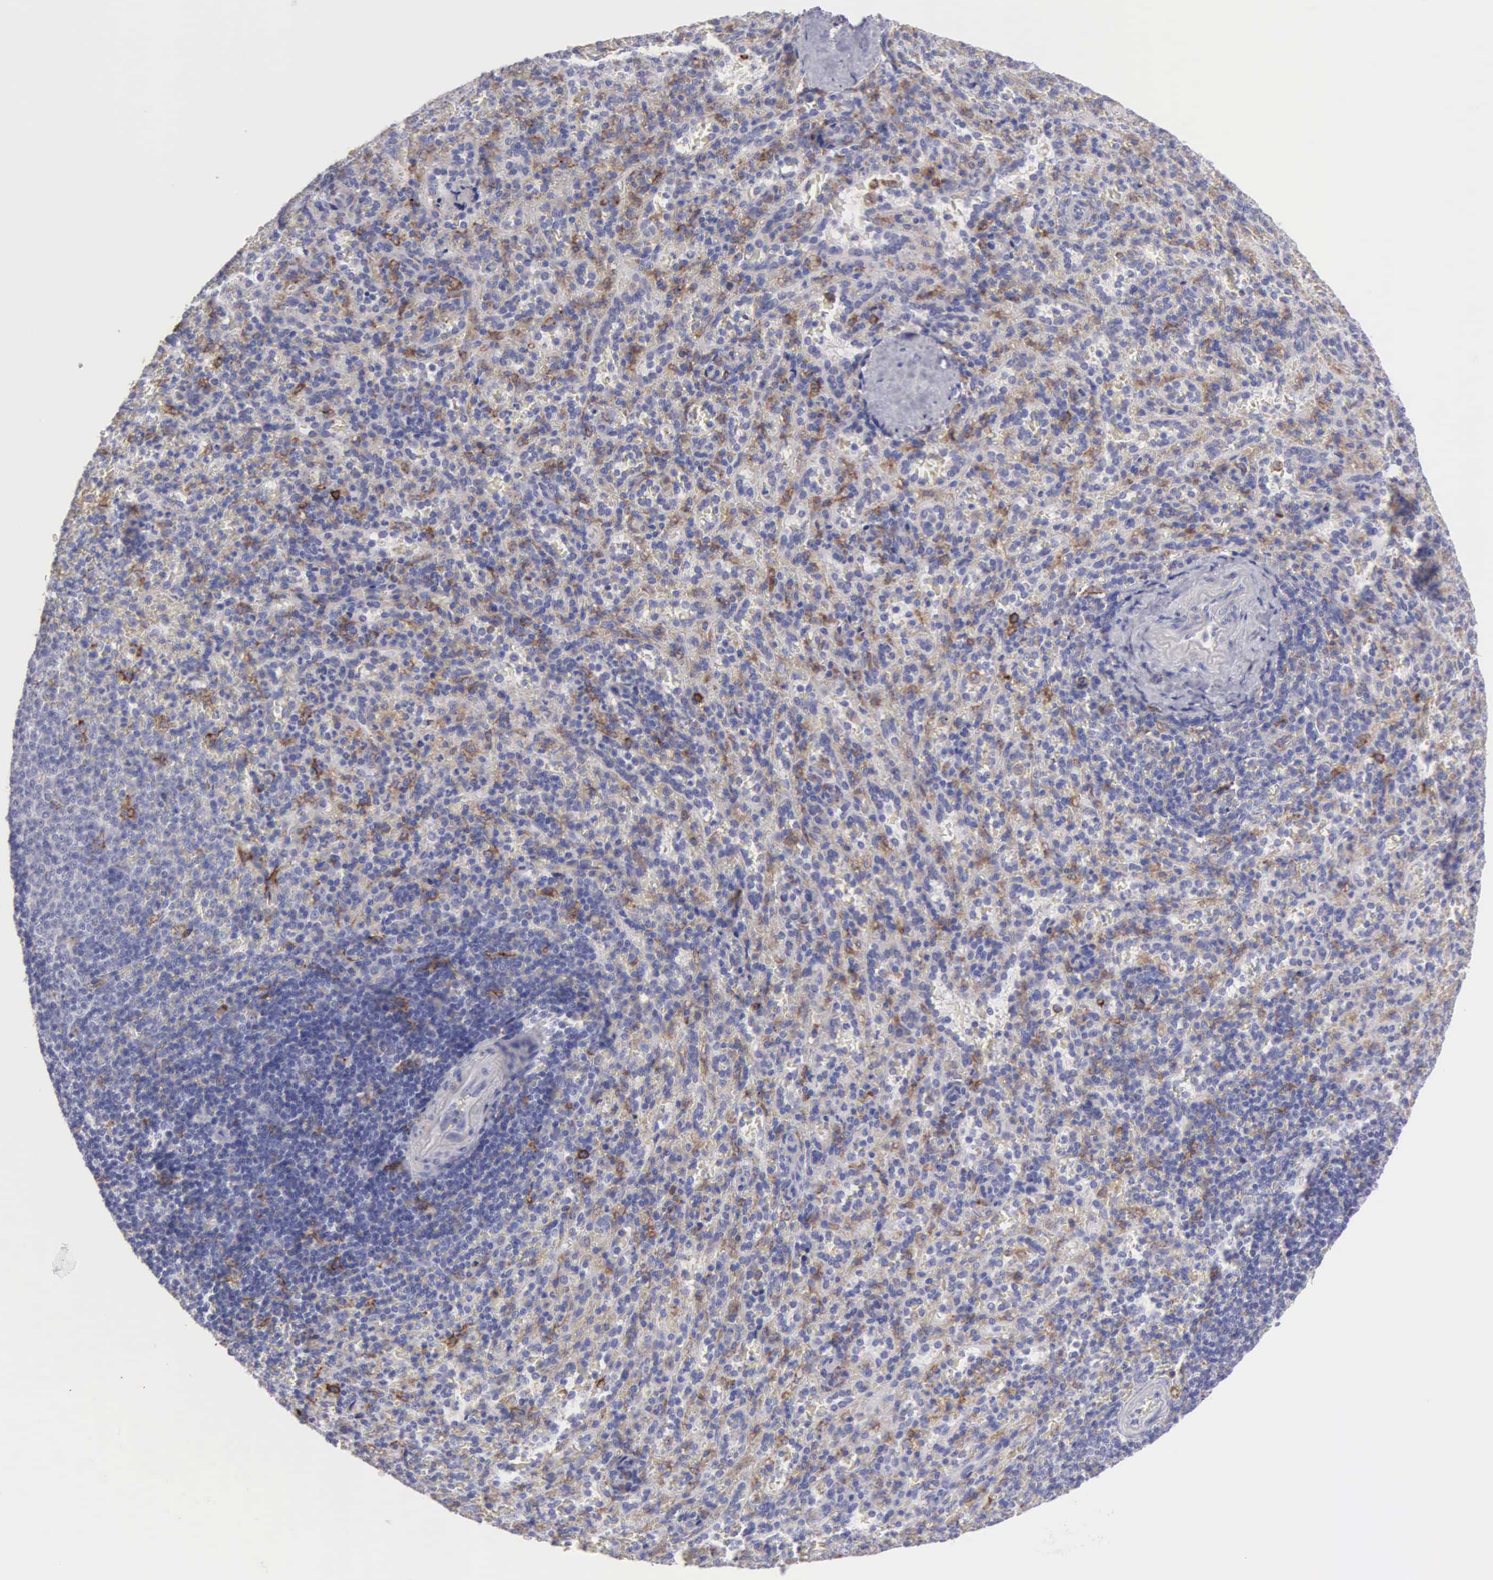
{"staining": {"intensity": "weak", "quantity": "25%-75%", "location": "cytoplasmic/membranous"}, "tissue": "spleen", "cell_type": "Cells in red pulp", "image_type": "normal", "snomed": [{"axis": "morphology", "description": "Normal tissue, NOS"}, {"axis": "topography", "description": "Spleen"}], "caption": "Immunohistochemistry (IHC) photomicrograph of benign spleen: spleen stained using immunohistochemistry (IHC) reveals low levels of weak protein expression localized specifically in the cytoplasmic/membranous of cells in red pulp, appearing as a cytoplasmic/membranous brown color.", "gene": "TYRP1", "patient": {"sex": "female", "age": 21}}